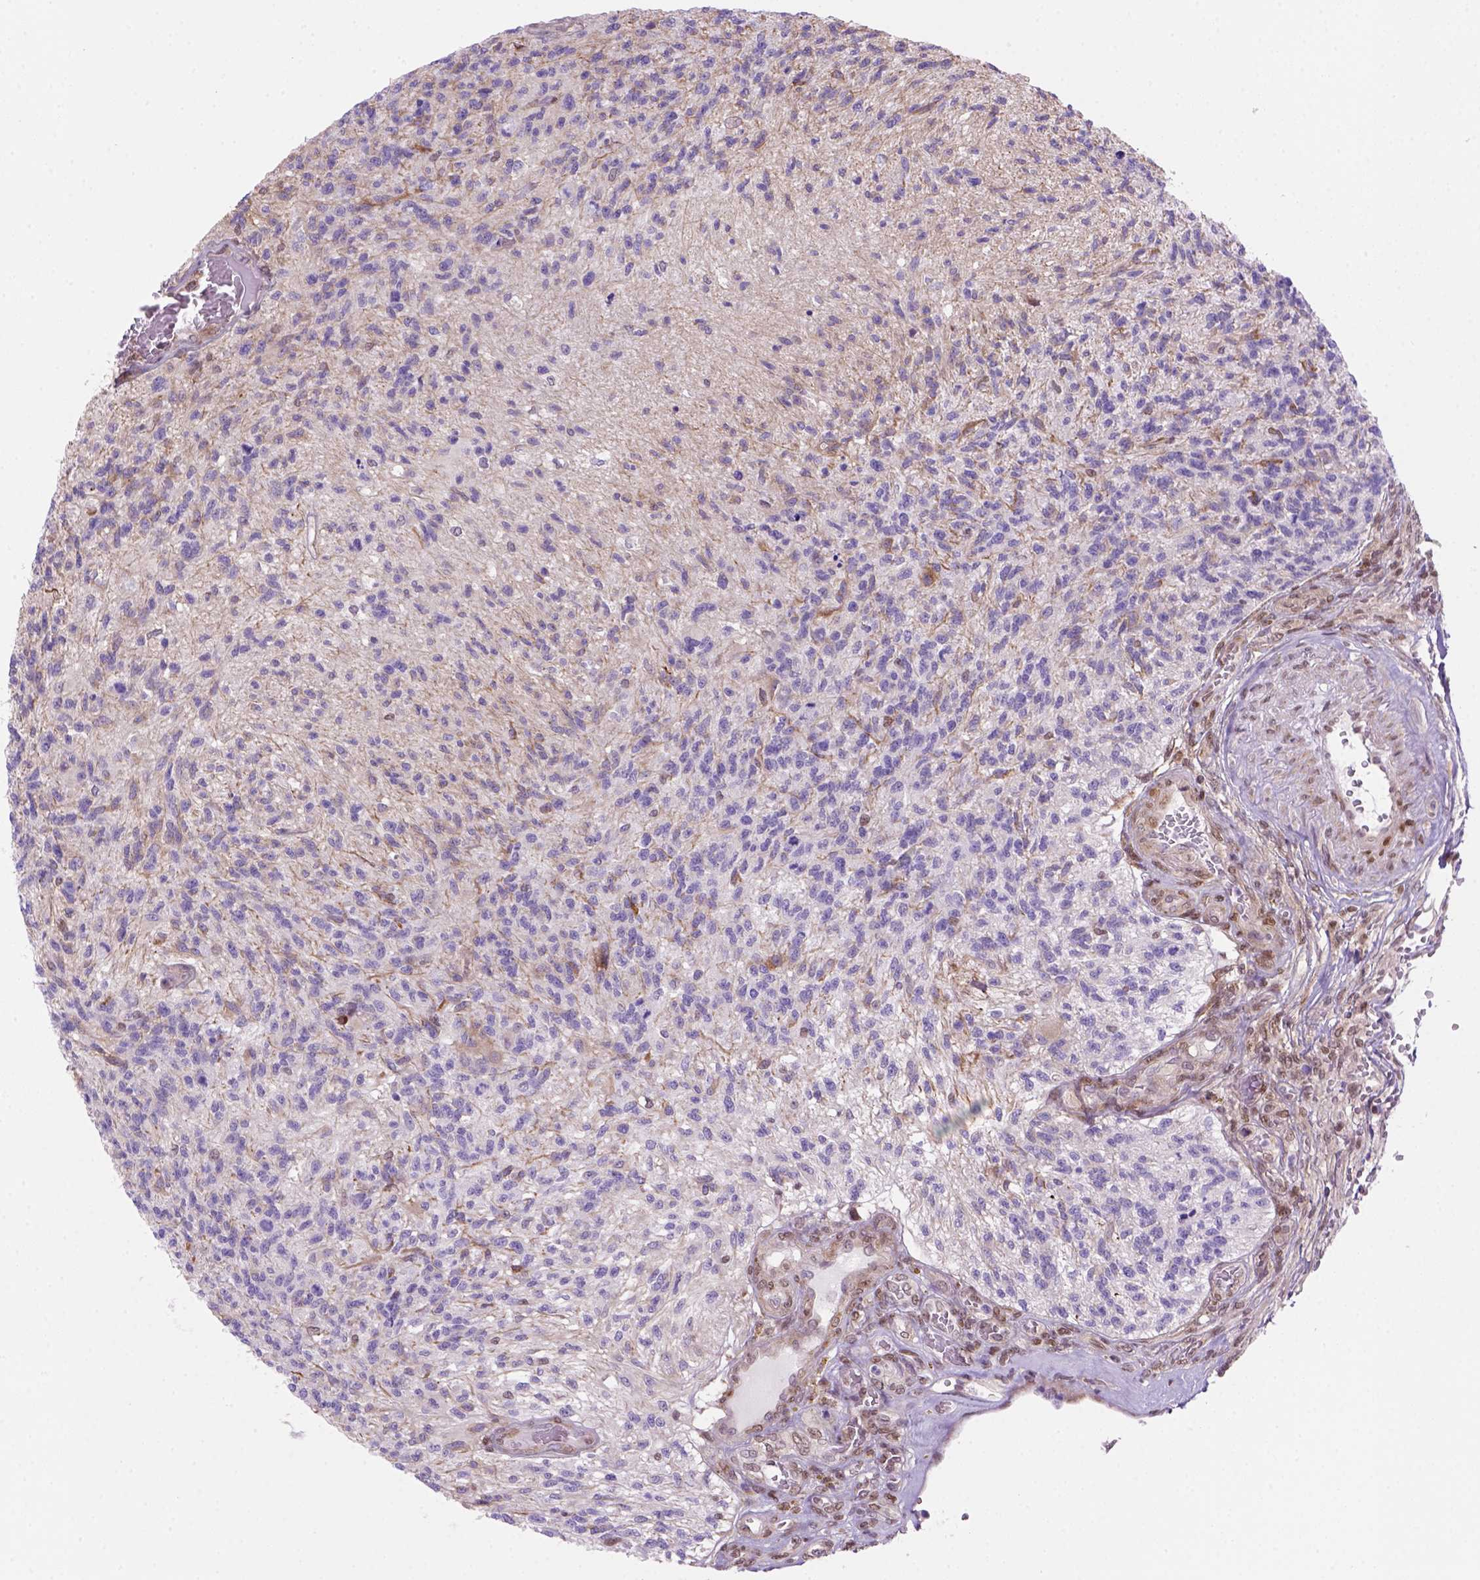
{"staining": {"intensity": "weak", "quantity": "<25%", "location": "cytoplasmic/membranous"}, "tissue": "glioma", "cell_type": "Tumor cells", "image_type": "cancer", "snomed": [{"axis": "morphology", "description": "Glioma, malignant, High grade"}, {"axis": "topography", "description": "Brain"}], "caption": "High power microscopy histopathology image of an IHC image of glioma, revealing no significant positivity in tumor cells.", "gene": "MGMT", "patient": {"sex": "male", "age": 56}}